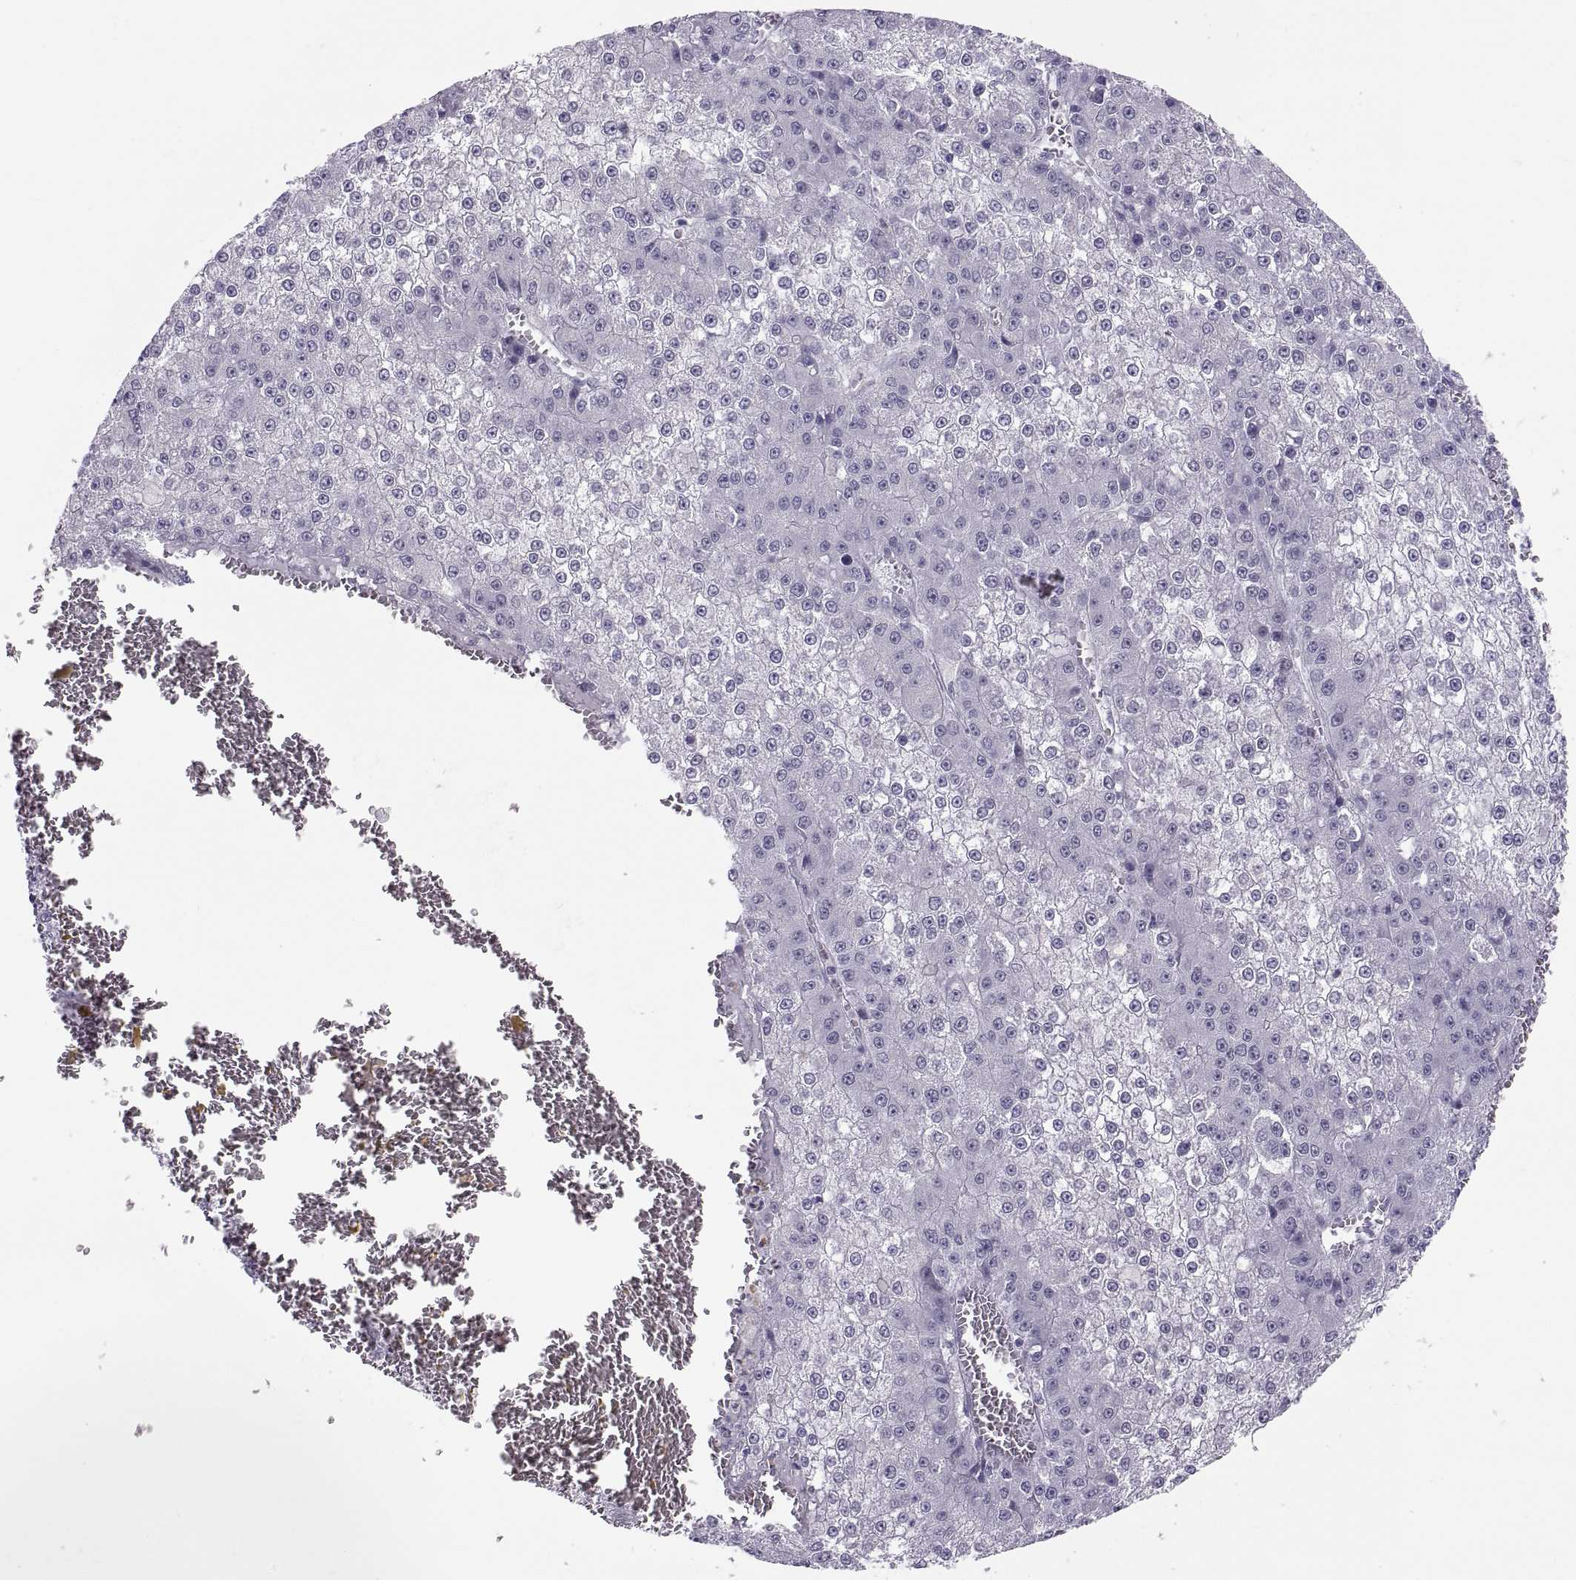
{"staining": {"intensity": "negative", "quantity": "none", "location": "none"}, "tissue": "liver cancer", "cell_type": "Tumor cells", "image_type": "cancer", "snomed": [{"axis": "morphology", "description": "Carcinoma, Hepatocellular, NOS"}, {"axis": "topography", "description": "Liver"}], "caption": "An immunohistochemistry (IHC) photomicrograph of liver cancer (hepatocellular carcinoma) is shown. There is no staining in tumor cells of liver cancer (hepatocellular carcinoma).", "gene": "C3orf22", "patient": {"sex": "female", "age": 73}}